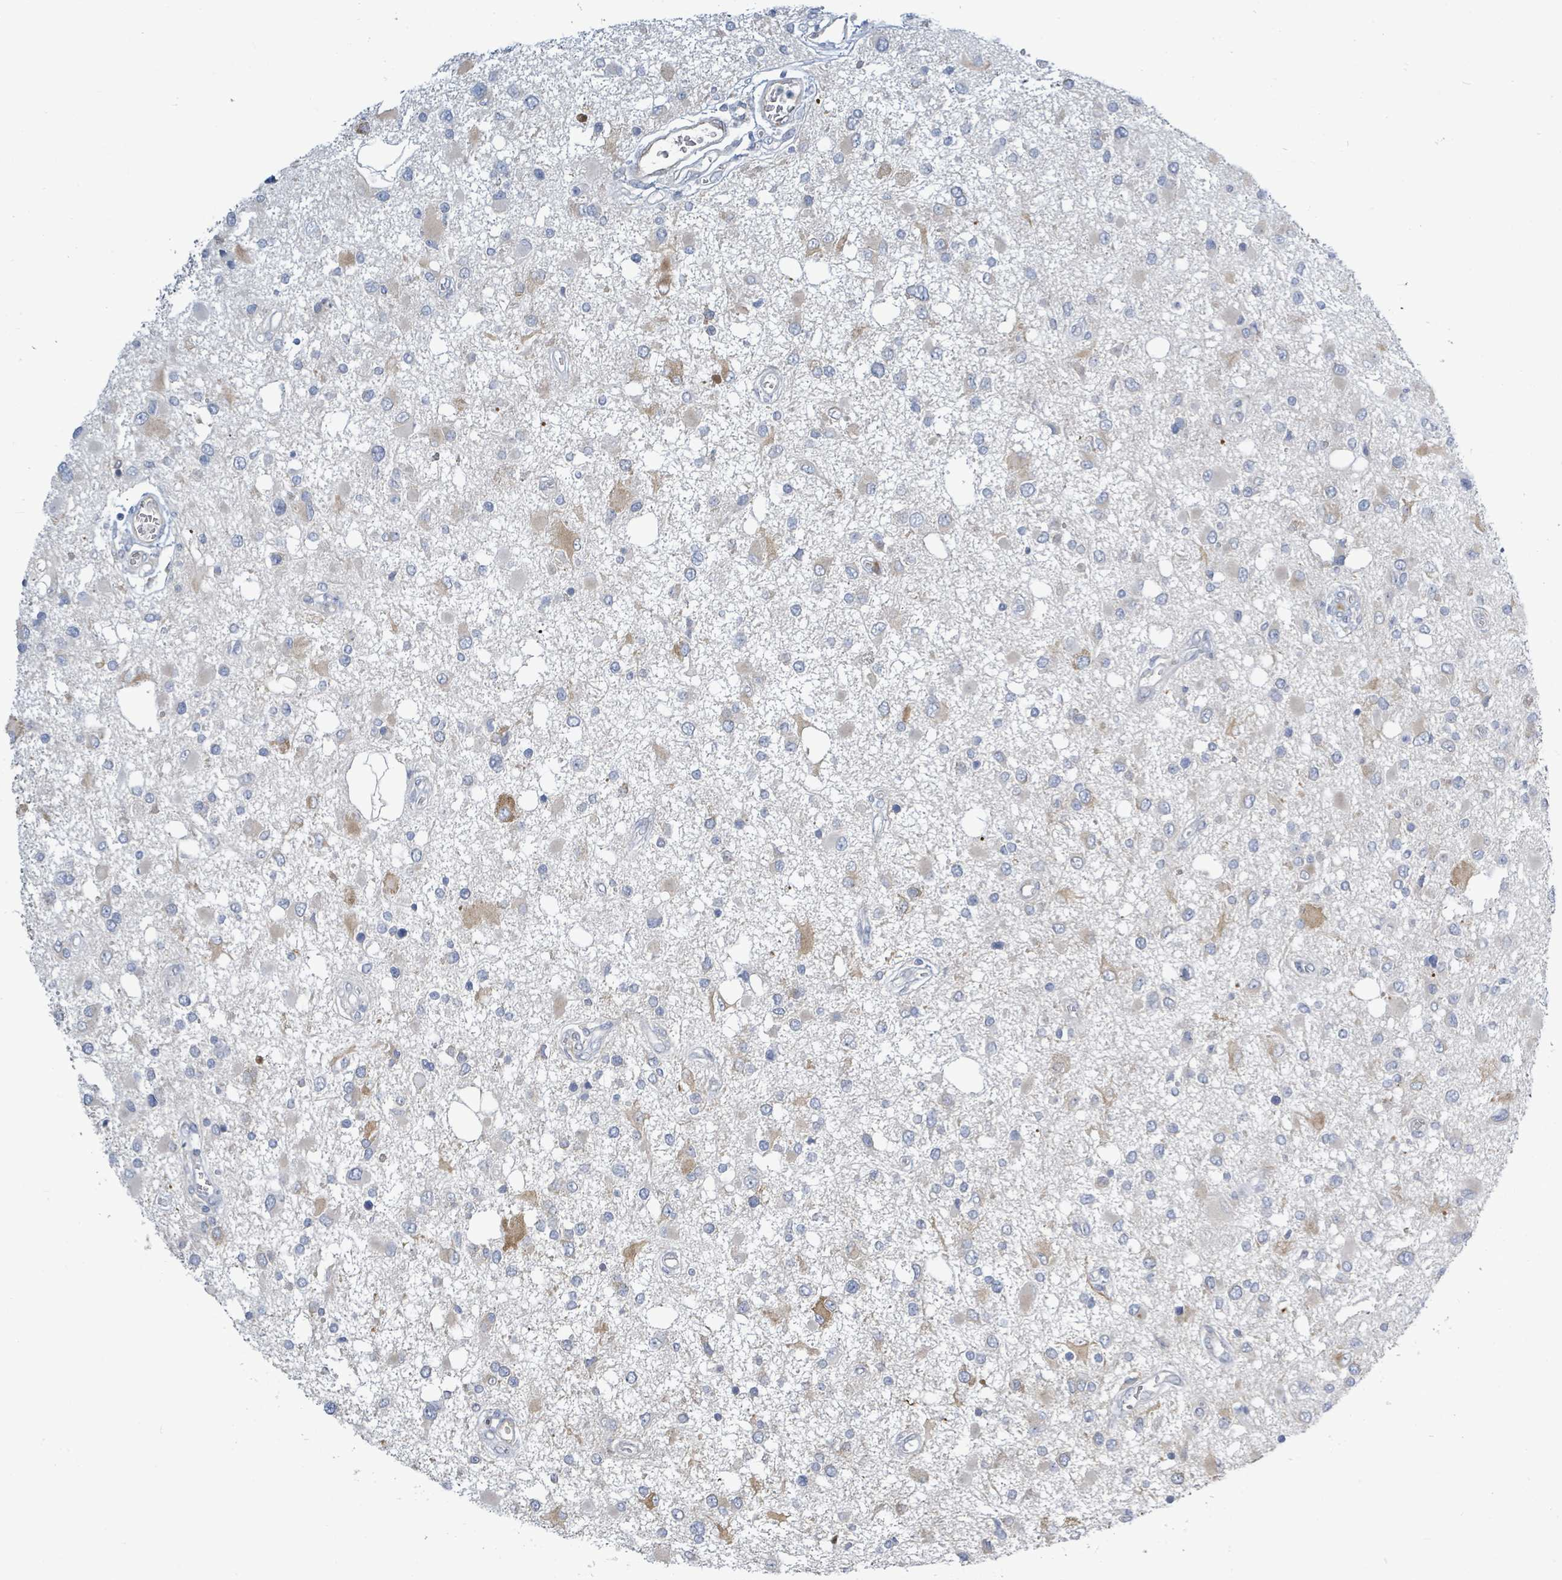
{"staining": {"intensity": "negative", "quantity": "none", "location": "none"}, "tissue": "glioma", "cell_type": "Tumor cells", "image_type": "cancer", "snomed": [{"axis": "morphology", "description": "Glioma, malignant, High grade"}, {"axis": "topography", "description": "Brain"}], "caption": "Immunohistochemistry photomicrograph of neoplastic tissue: malignant glioma (high-grade) stained with DAB displays no significant protein positivity in tumor cells.", "gene": "SIRPB1", "patient": {"sex": "male", "age": 53}}